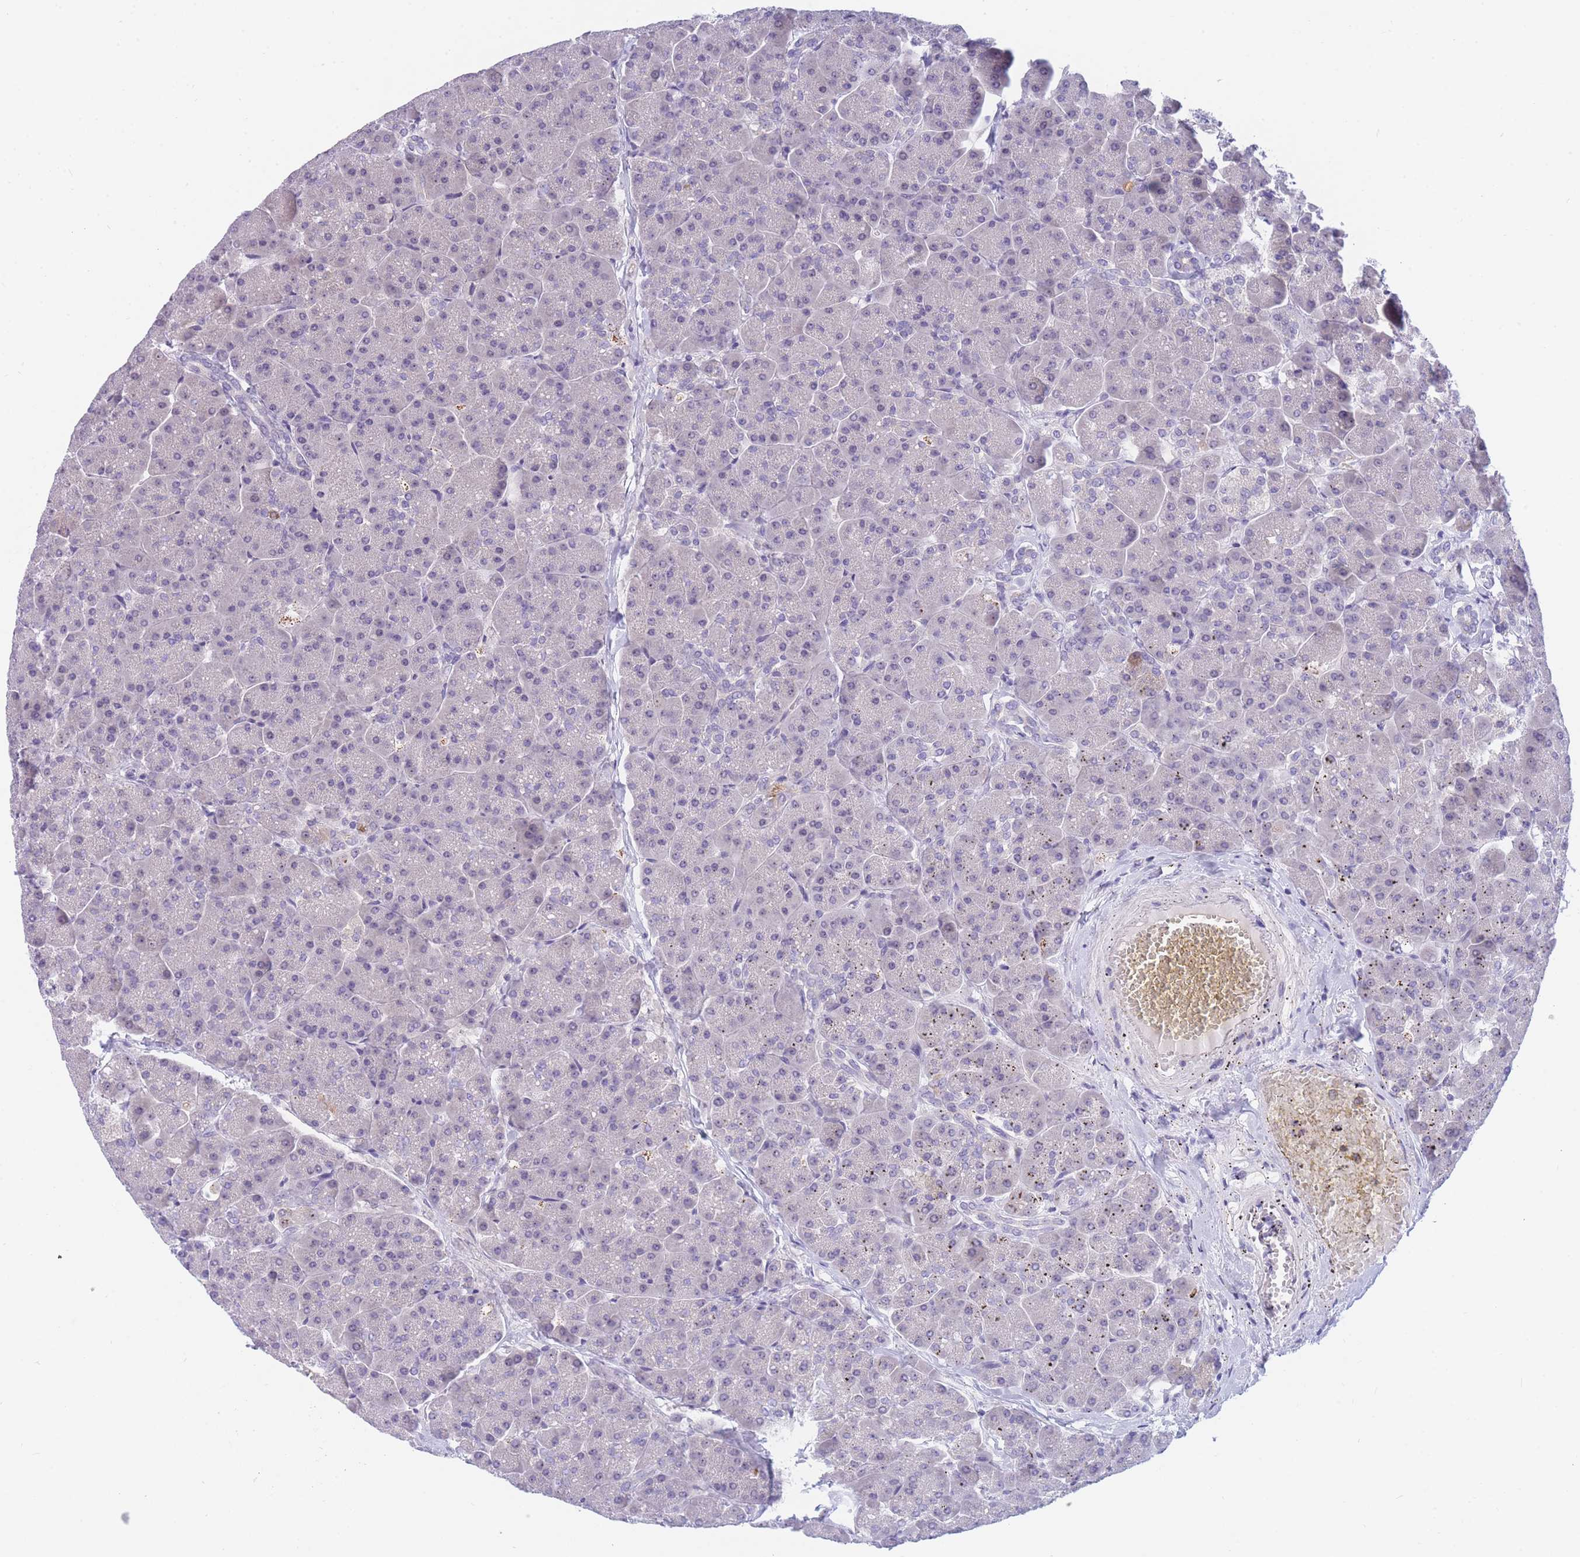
{"staining": {"intensity": "strong", "quantity": "<25%", "location": "cytoplasmic/membranous"}, "tissue": "pancreas", "cell_type": "Exocrine glandular cells", "image_type": "normal", "snomed": [{"axis": "morphology", "description": "Normal tissue, NOS"}, {"axis": "topography", "description": "Pancreas"}, {"axis": "topography", "description": "Peripheral nerve tissue"}], "caption": "A high-resolution image shows immunohistochemistry (IHC) staining of normal pancreas, which shows strong cytoplasmic/membranous staining in about <25% of exocrine glandular cells.", "gene": "DDX49", "patient": {"sex": "male", "age": 54}}